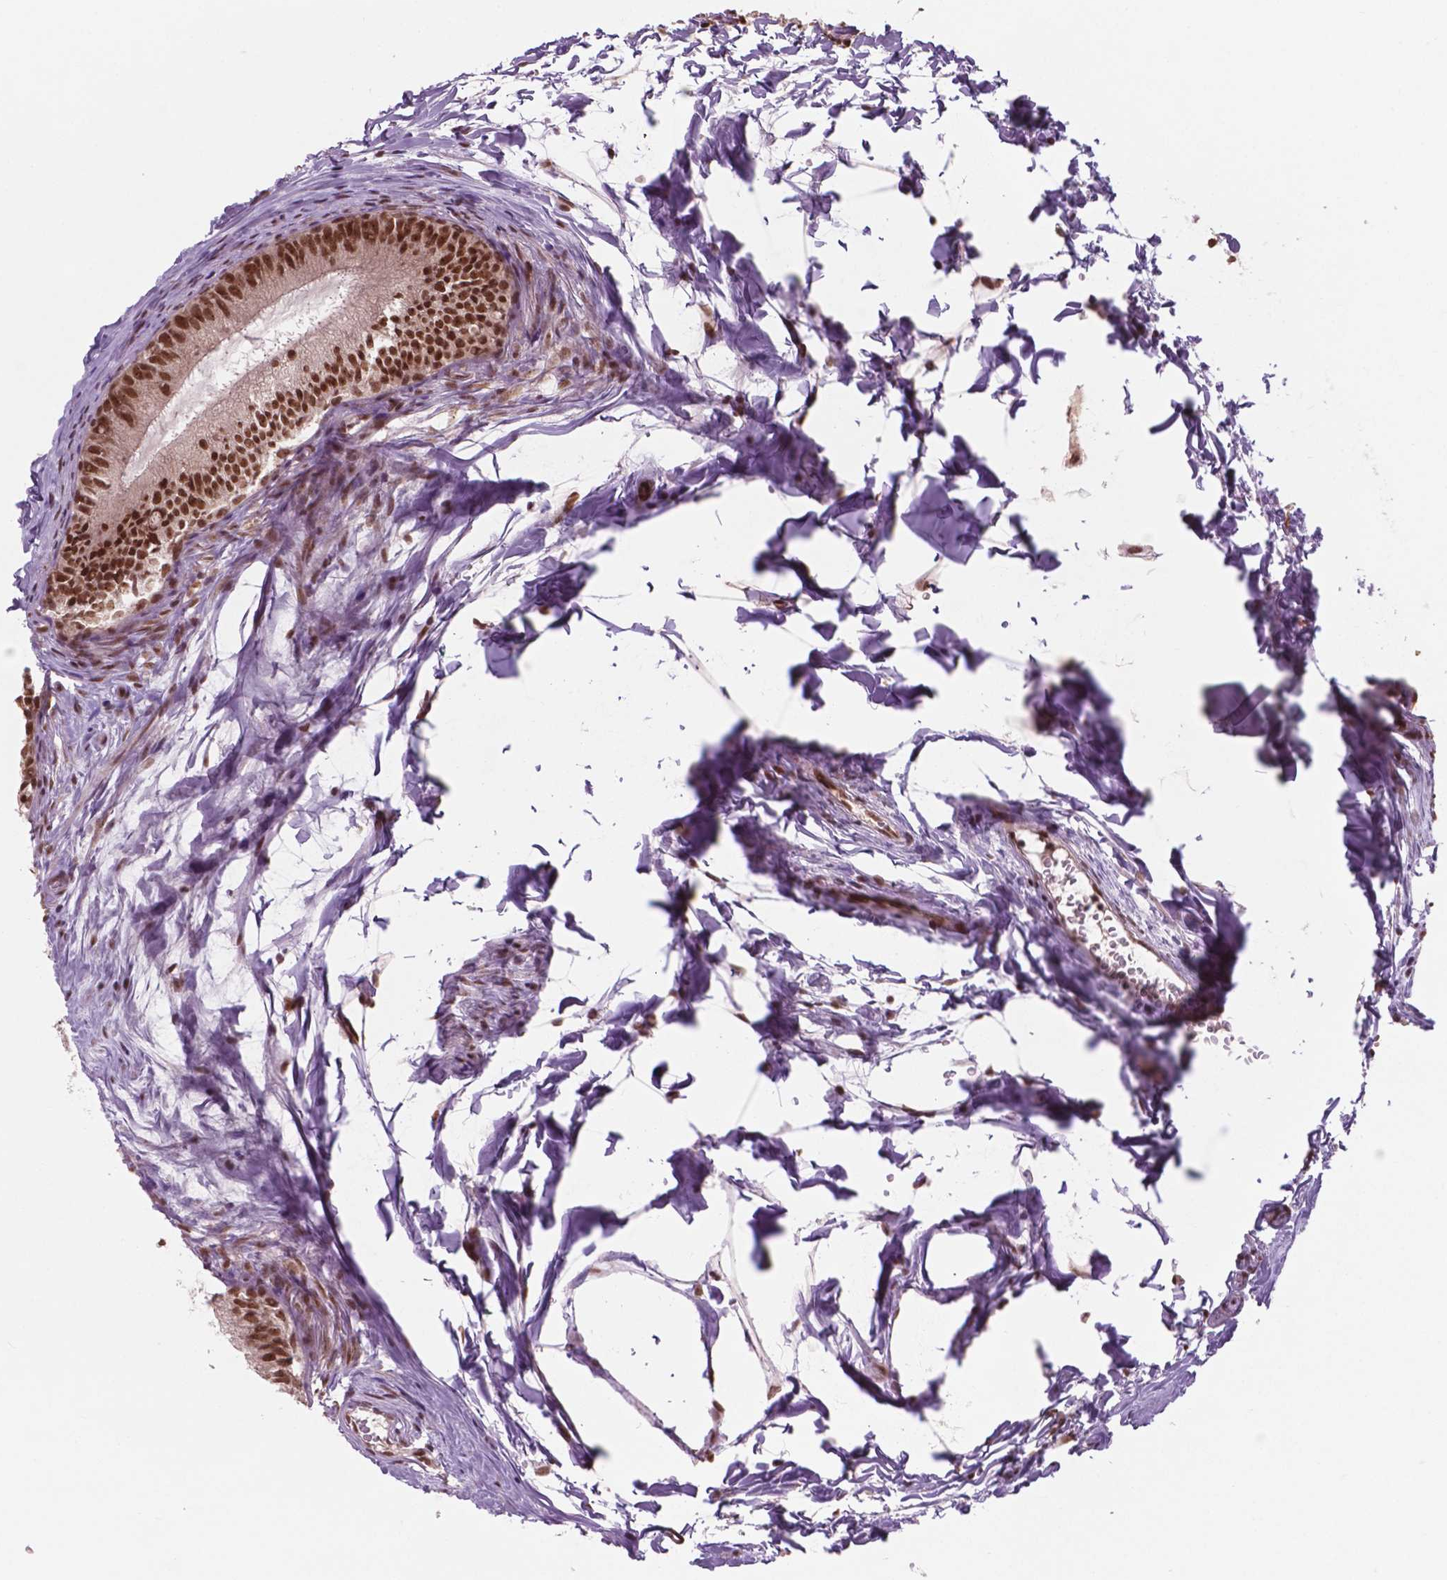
{"staining": {"intensity": "moderate", "quantity": ">75%", "location": "nuclear"}, "tissue": "epididymis", "cell_type": "Glandular cells", "image_type": "normal", "snomed": [{"axis": "morphology", "description": "Normal tissue, NOS"}, {"axis": "topography", "description": "Epididymis"}], "caption": "Glandular cells demonstrate medium levels of moderate nuclear expression in approximately >75% of cells in benign epididymis. (Stains: DAB in brown, nuclei in blue, Microscopy: brightfield microscopy at high magnification).", "gene": "POLR2E", "patient": {"sex": "male", "age": 45}}